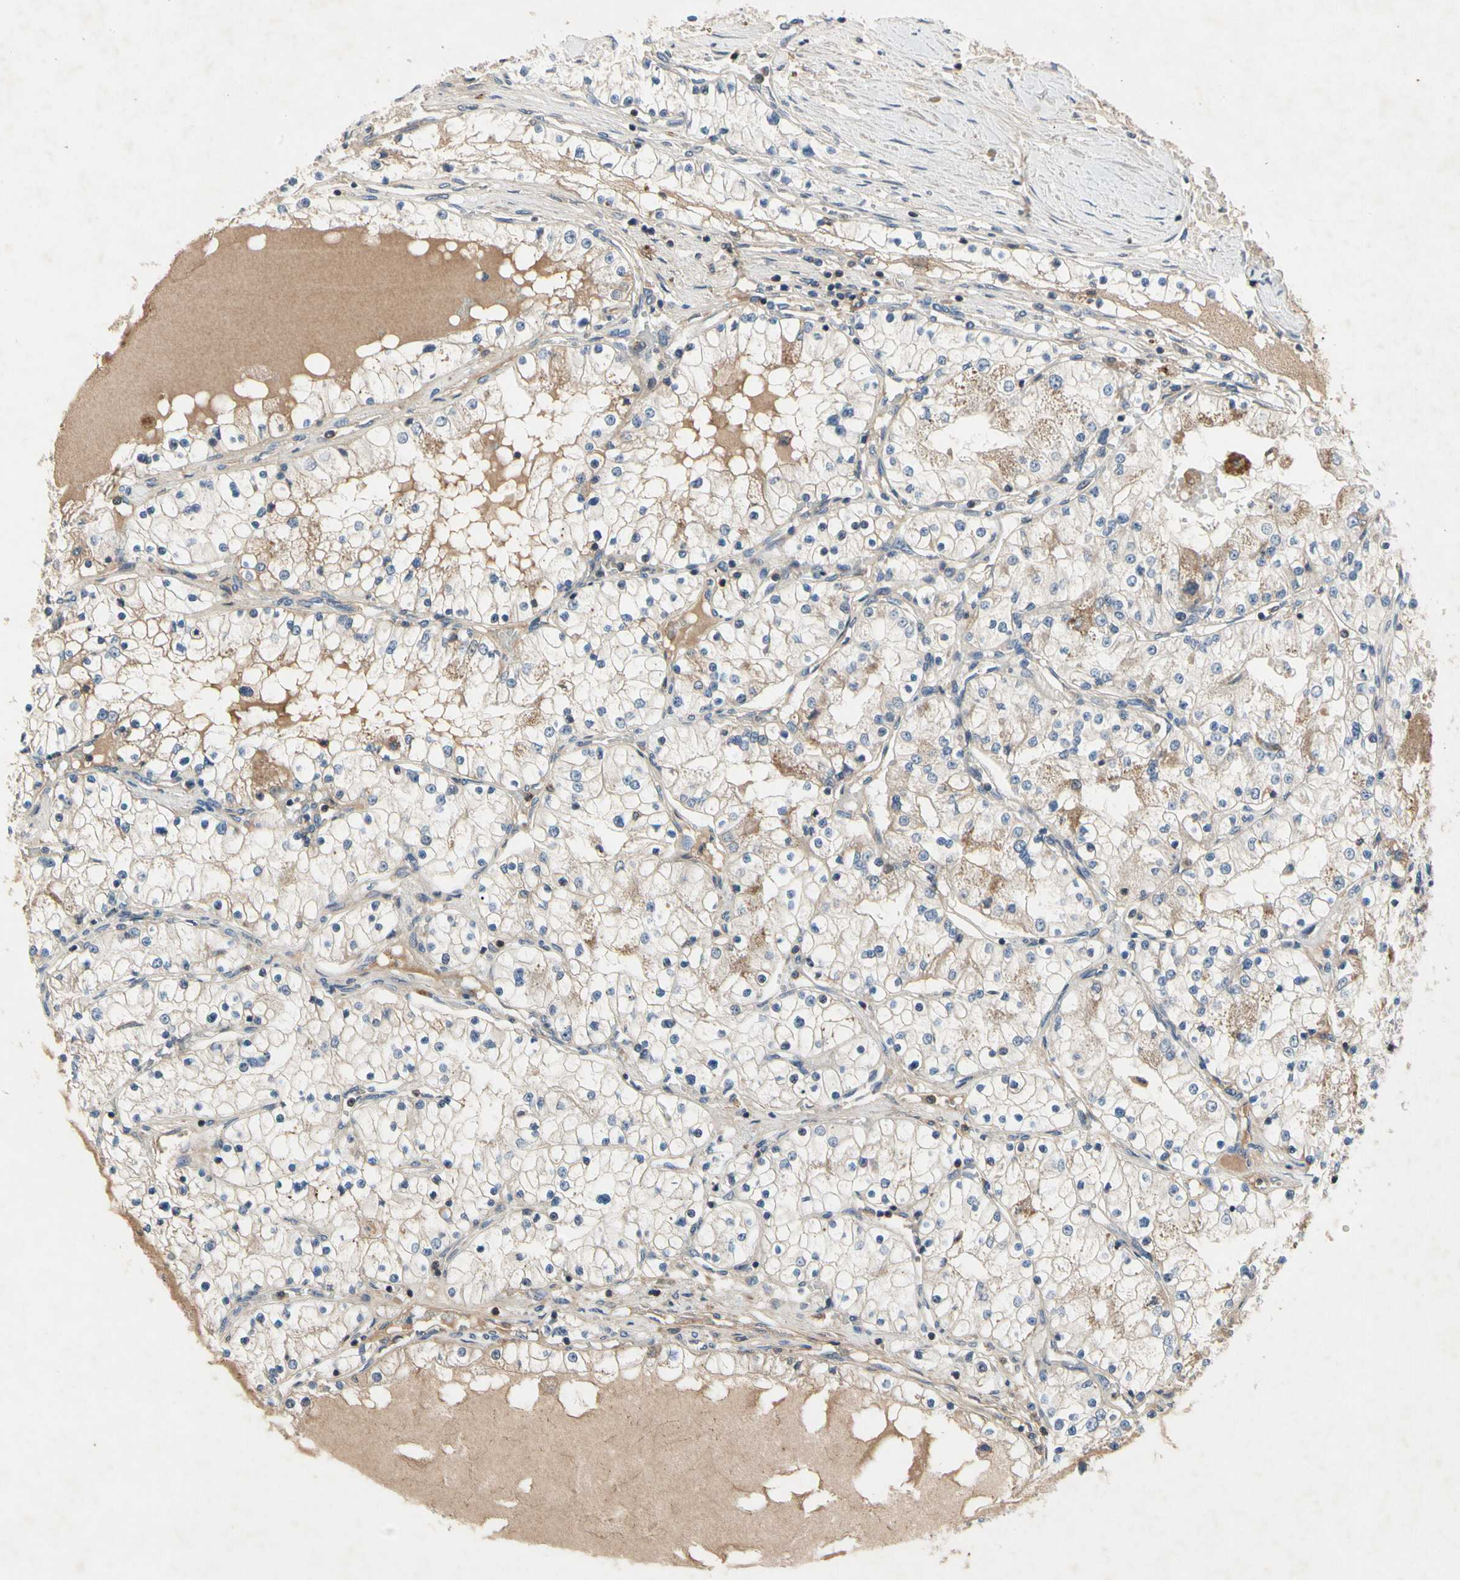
{"staining": {"intensity": "weak", "quantity": "<25%", "location": "cytoplasmic/membranous"}, "tissue": "renal cancer", "cell_type": "Tumor cells", "image_type": "cancer", "snomed": [{"axis": "morphology", "description": "Adenocarcinoma, NOS"}, {"axis": "topography", "description": "Kidney"}], "caption": "DAB (3,3'-diaminobenzidine) immunohistochemical staining of renal cancer reveals no significant positivity in tumor cells.", "gene": "CRTAC1", "patient": {"sex": "male", "age": 68}}